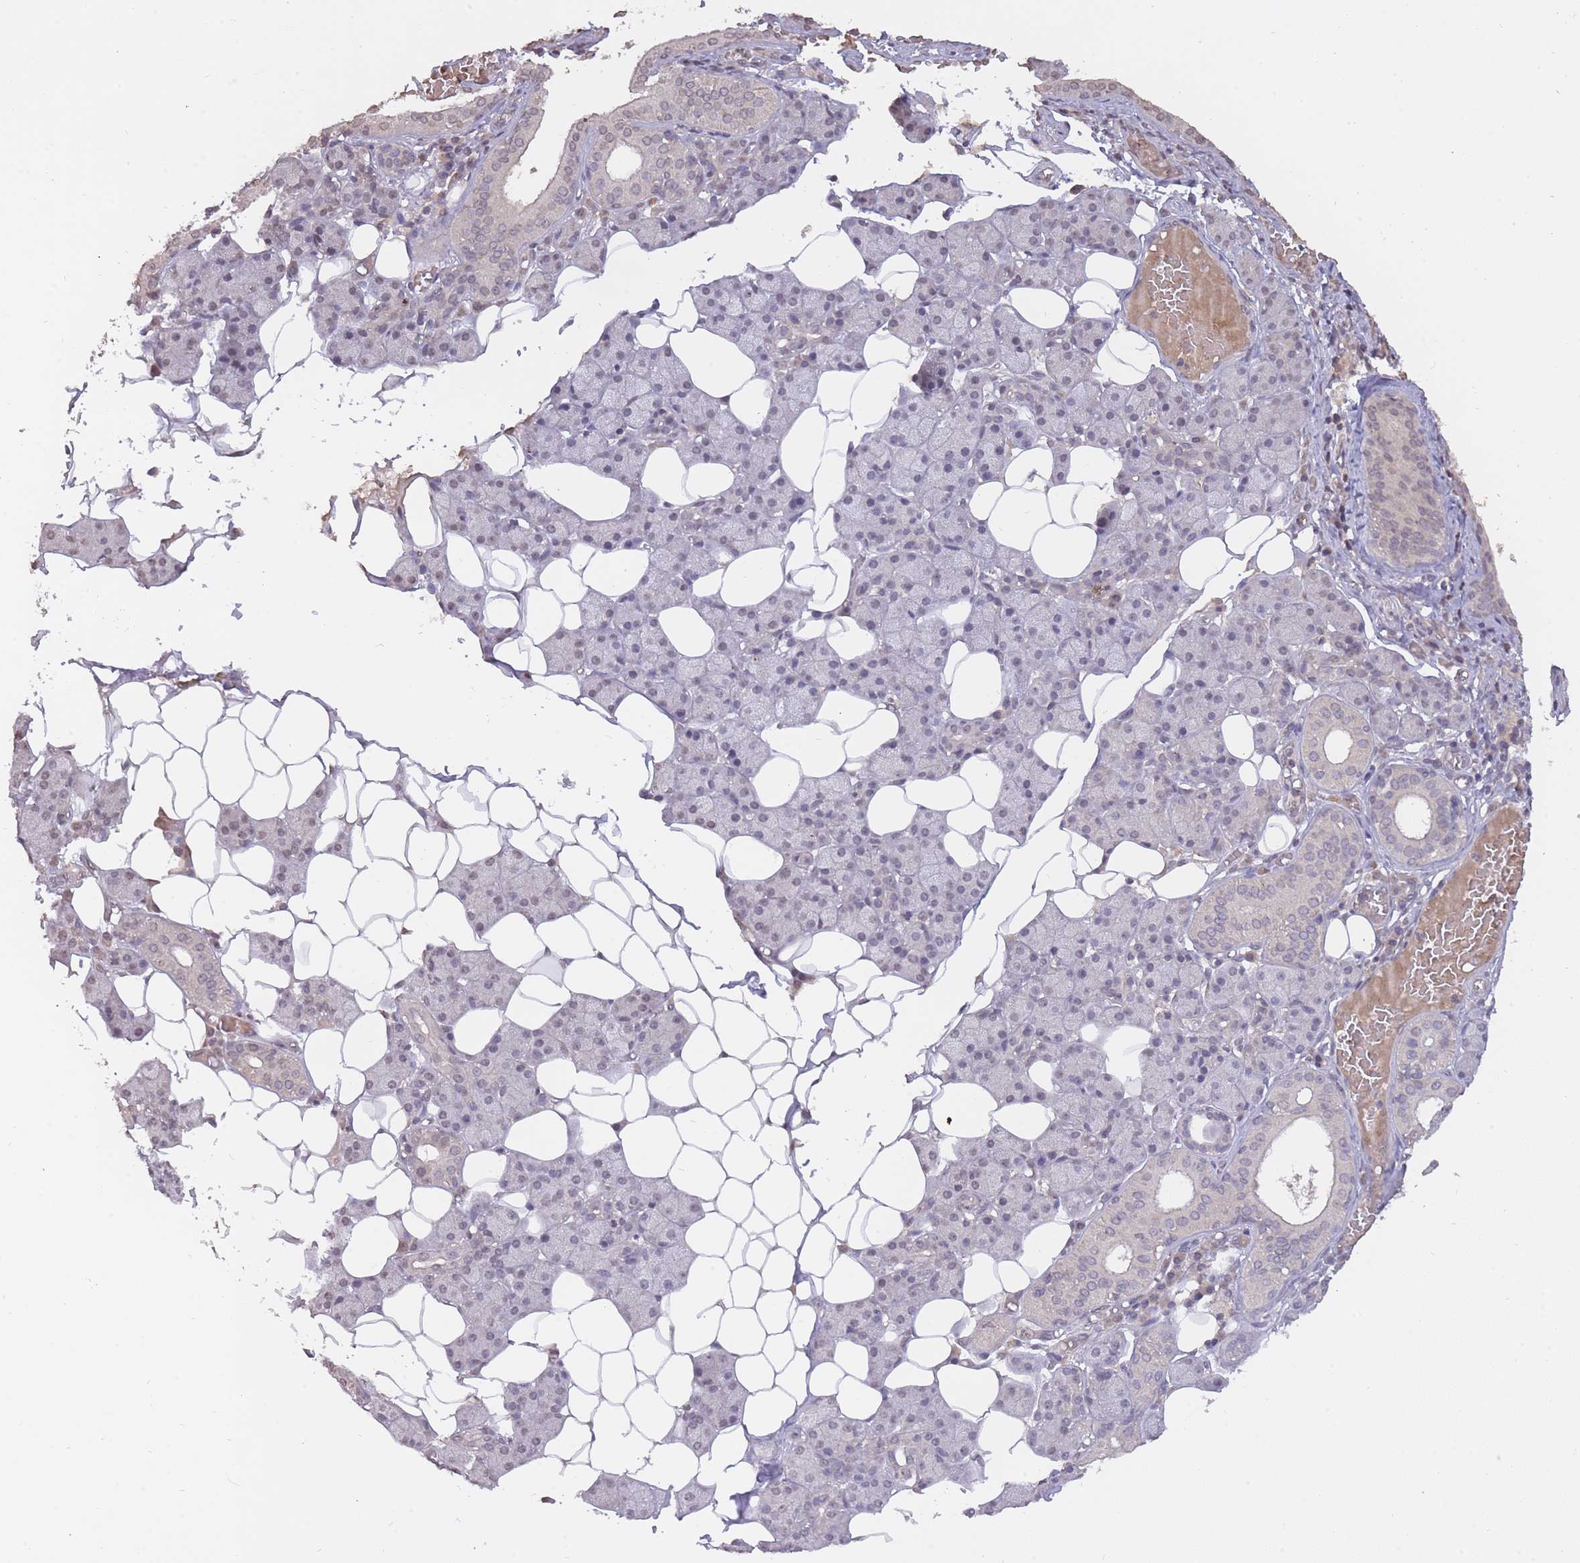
{"staining": {"intensity": "negative", "quantity": "none", "location": "none"}, "tissue": "salivary gland", "cell_type": "Glandular cells", "image_type": "normal", "snomed": [{"axis": "morphology", "description": "Normal tissue, NOS"}, {"axis": "topography", "description": "Salivary gland"}], "caption": "The immunohistochemistry image has no significant staining in glandular cells of salivary gland. (Brightfield microscopy of DAB (3,3'-diaminobenzidine) immunohistochemistry (IHC) at high magnification).", "gene": "ADCYAP1R1", "patient": {"sex": "female", "age": 33}}